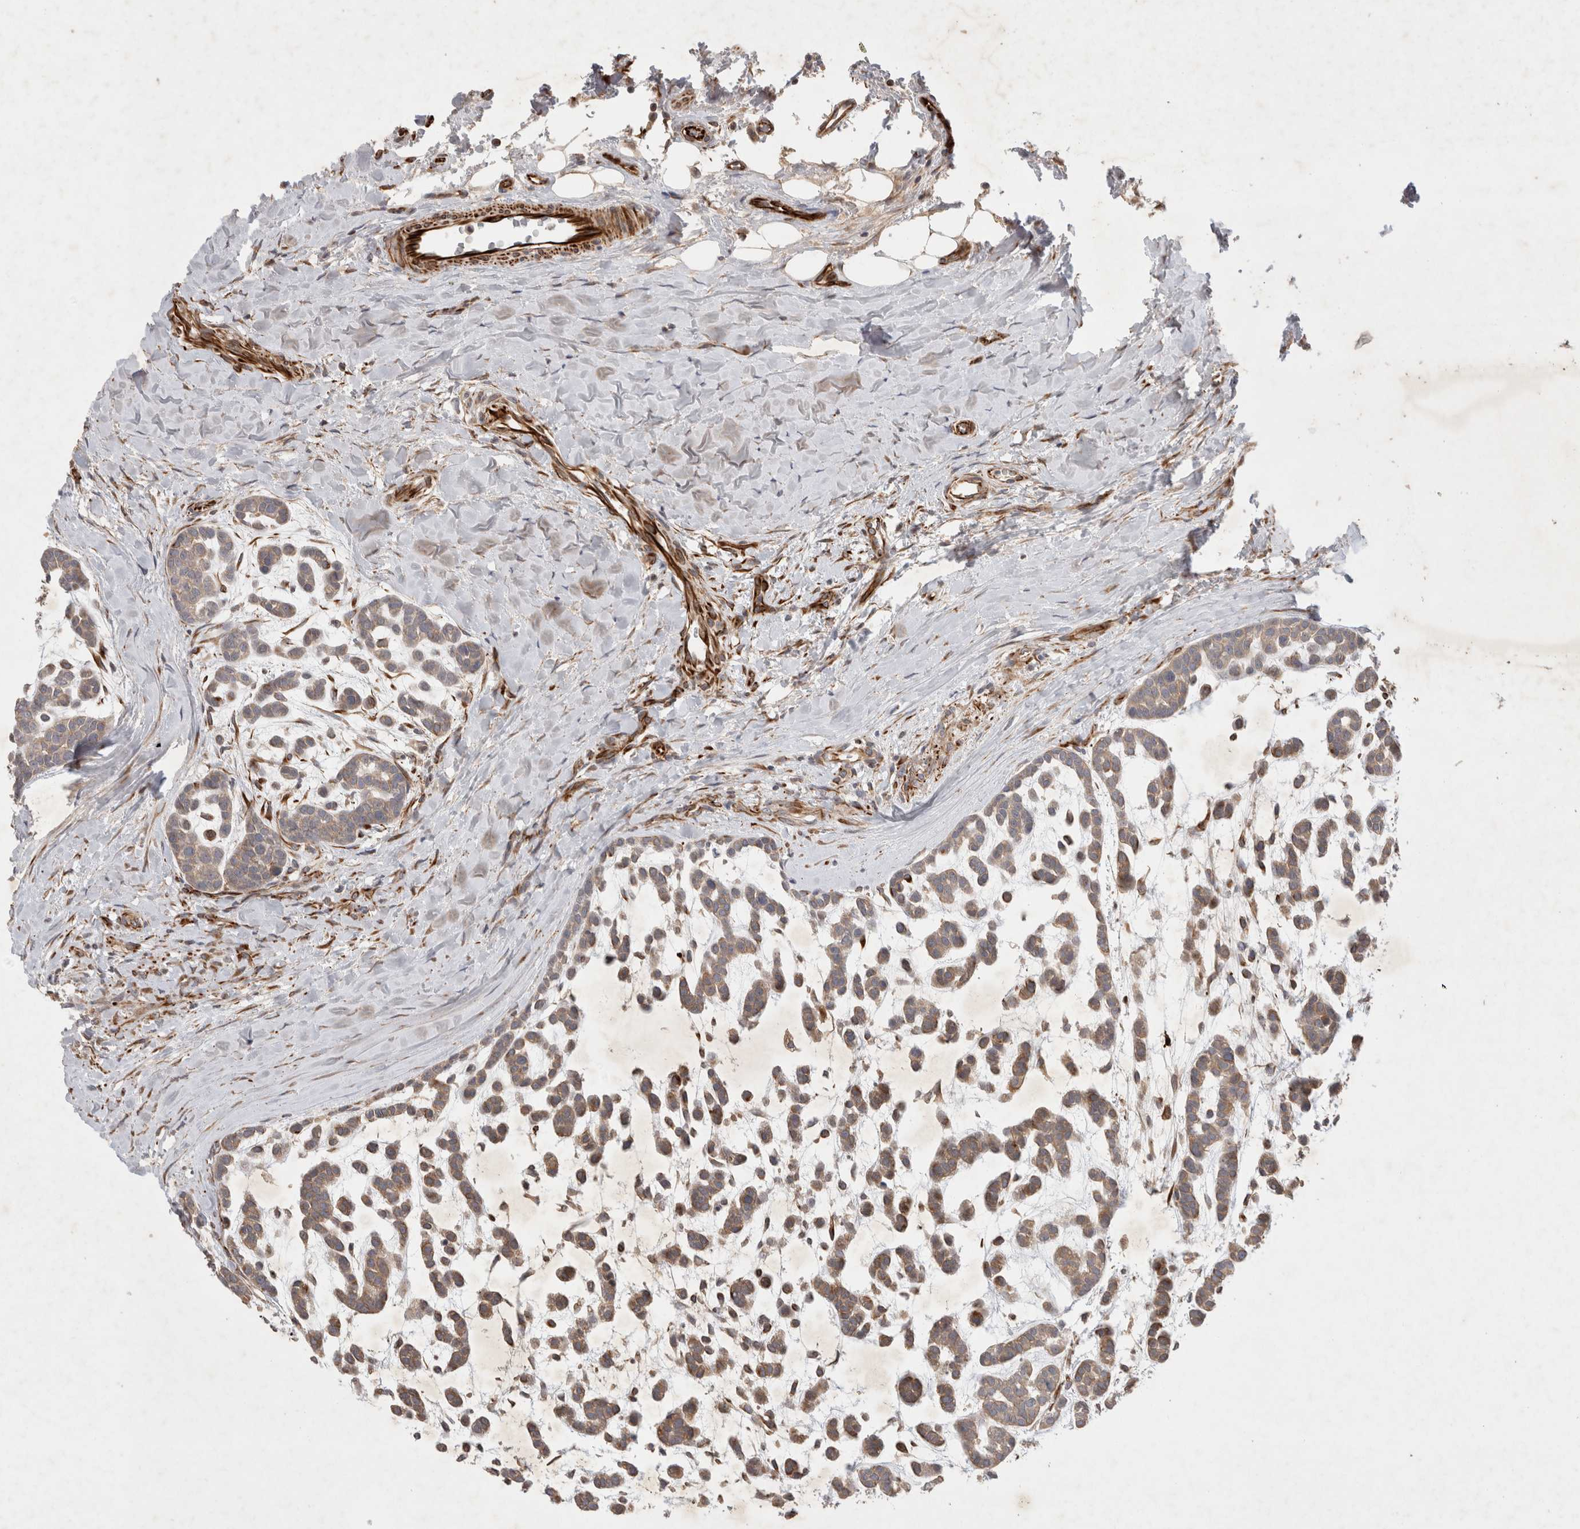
{"staining": {"intensity": "moderate", "quantity": ">75%", "location": "cytoplasmic/membranous"}, "tissue": "head and neck cancer", "cell_type": "Tumor cells", "image_type": "cancer", "snomed": [{"axis": "morphology", "description": "Adenocarcinoma, NOS"}, {"axis": "morphology", "description": "Adenoma, NOS"}, {"axis": "topography", "description": "Head-Neck"}], "caption": "Immunohistochemistry (DAB) staining of human head and neck cancer (adenoma) displays moderate cytoplasmic/membranous protein expression in approximately >75% of tumor cells. The protein is stained brown, and the nuclei are stained in blue (DAB (3,3'-diaminobenzidine) IHC with brightfield microscopy, high magnification).", "gene": "NMU", "patient": {"sex": "female", "age": 55}}